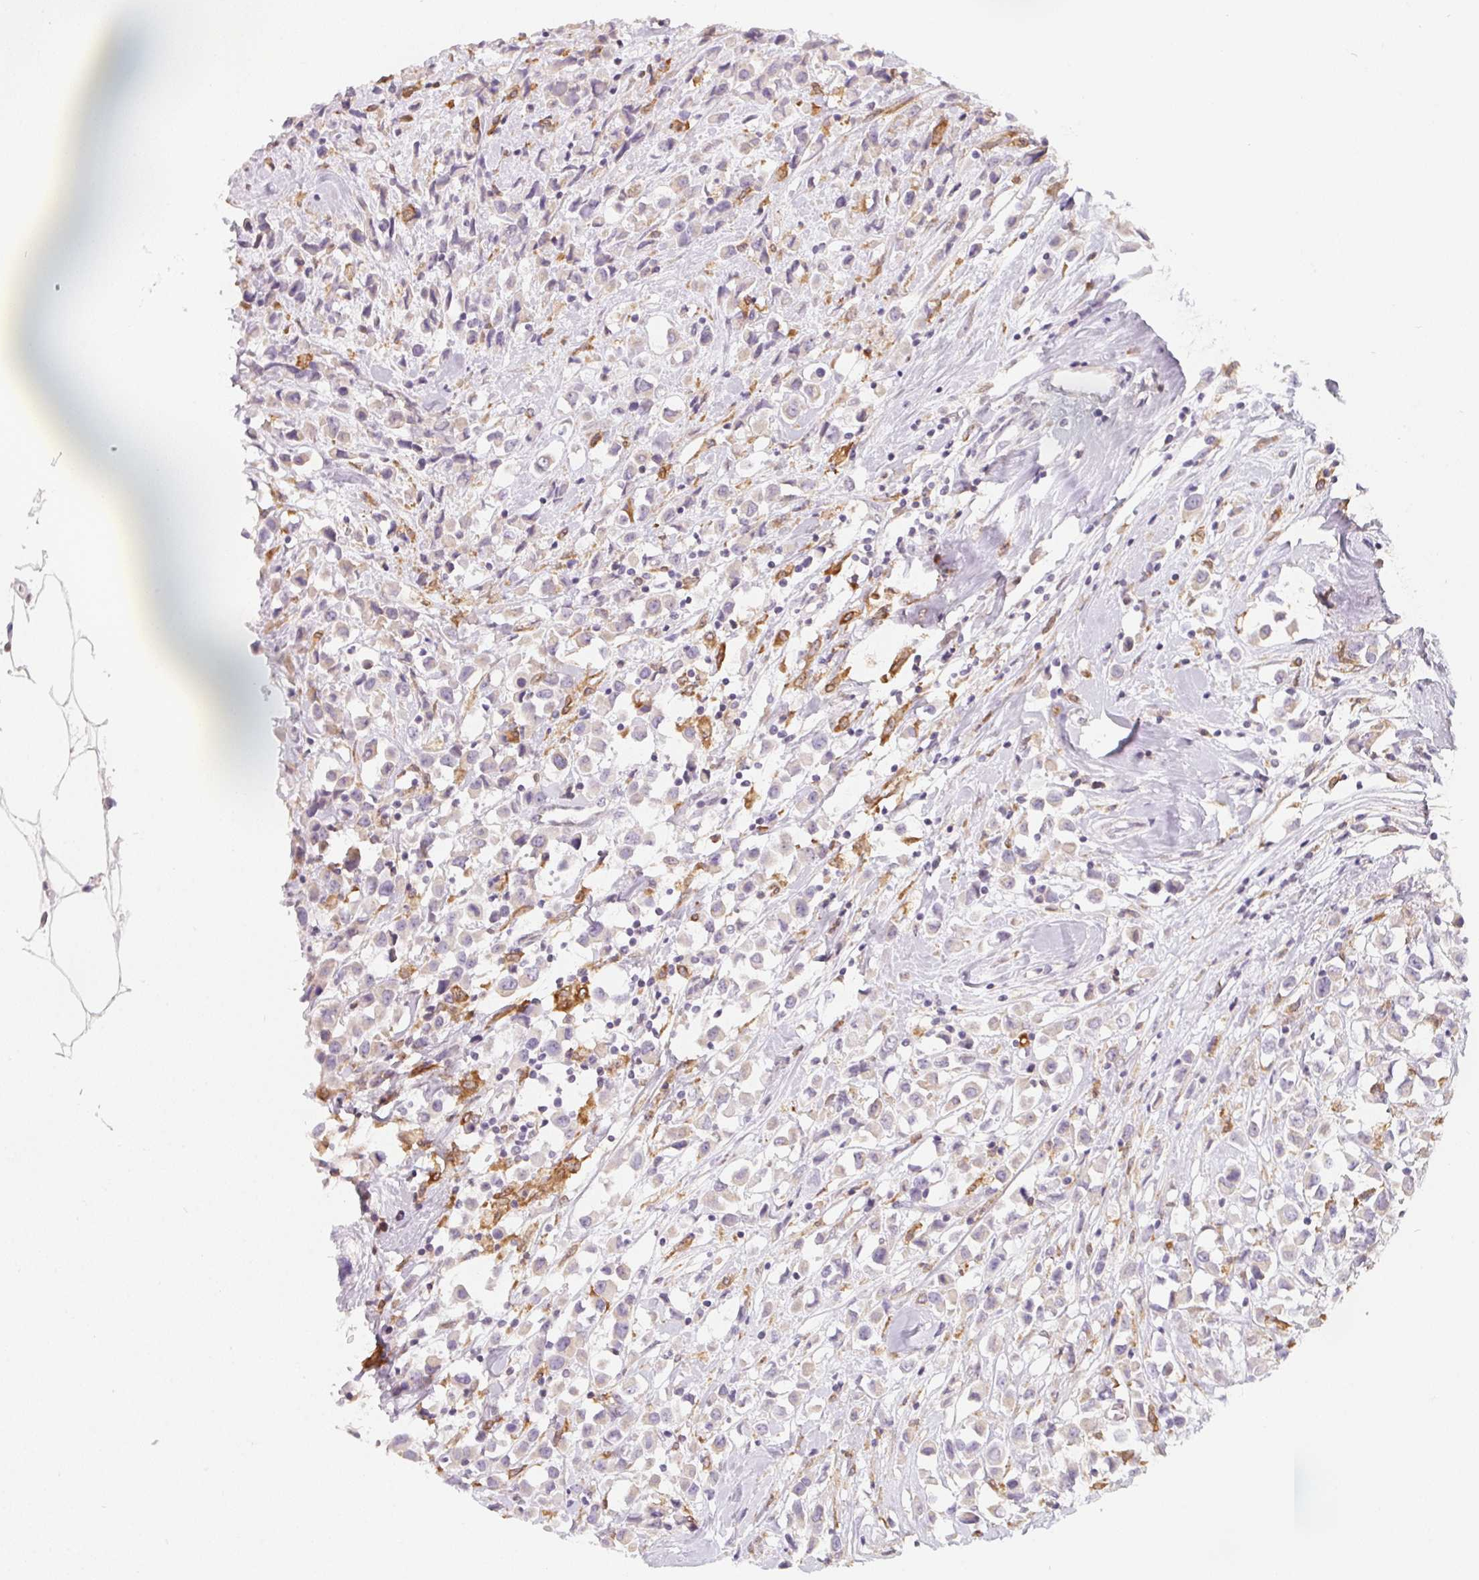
{"staining": {"intensity": "weak", "quantity": "<25%", "location": "cytoplasmic/membranous"}, "tissue": "breast cancer", "cell_type": "Tumor cells", "image_type": "cancer", "snomed": [{"axis": "morphology", "description": "Duct carcinoma"}, {"axis": "topography", "description": "Breast"}], "caption": "IHC histopathology image of human breast intraductal carcinoma stained for a protein (brown), which demonstrates no expression in tumor cells.", "gene": "SOAT1", "patient": {"sex": "female", "age": 61}}